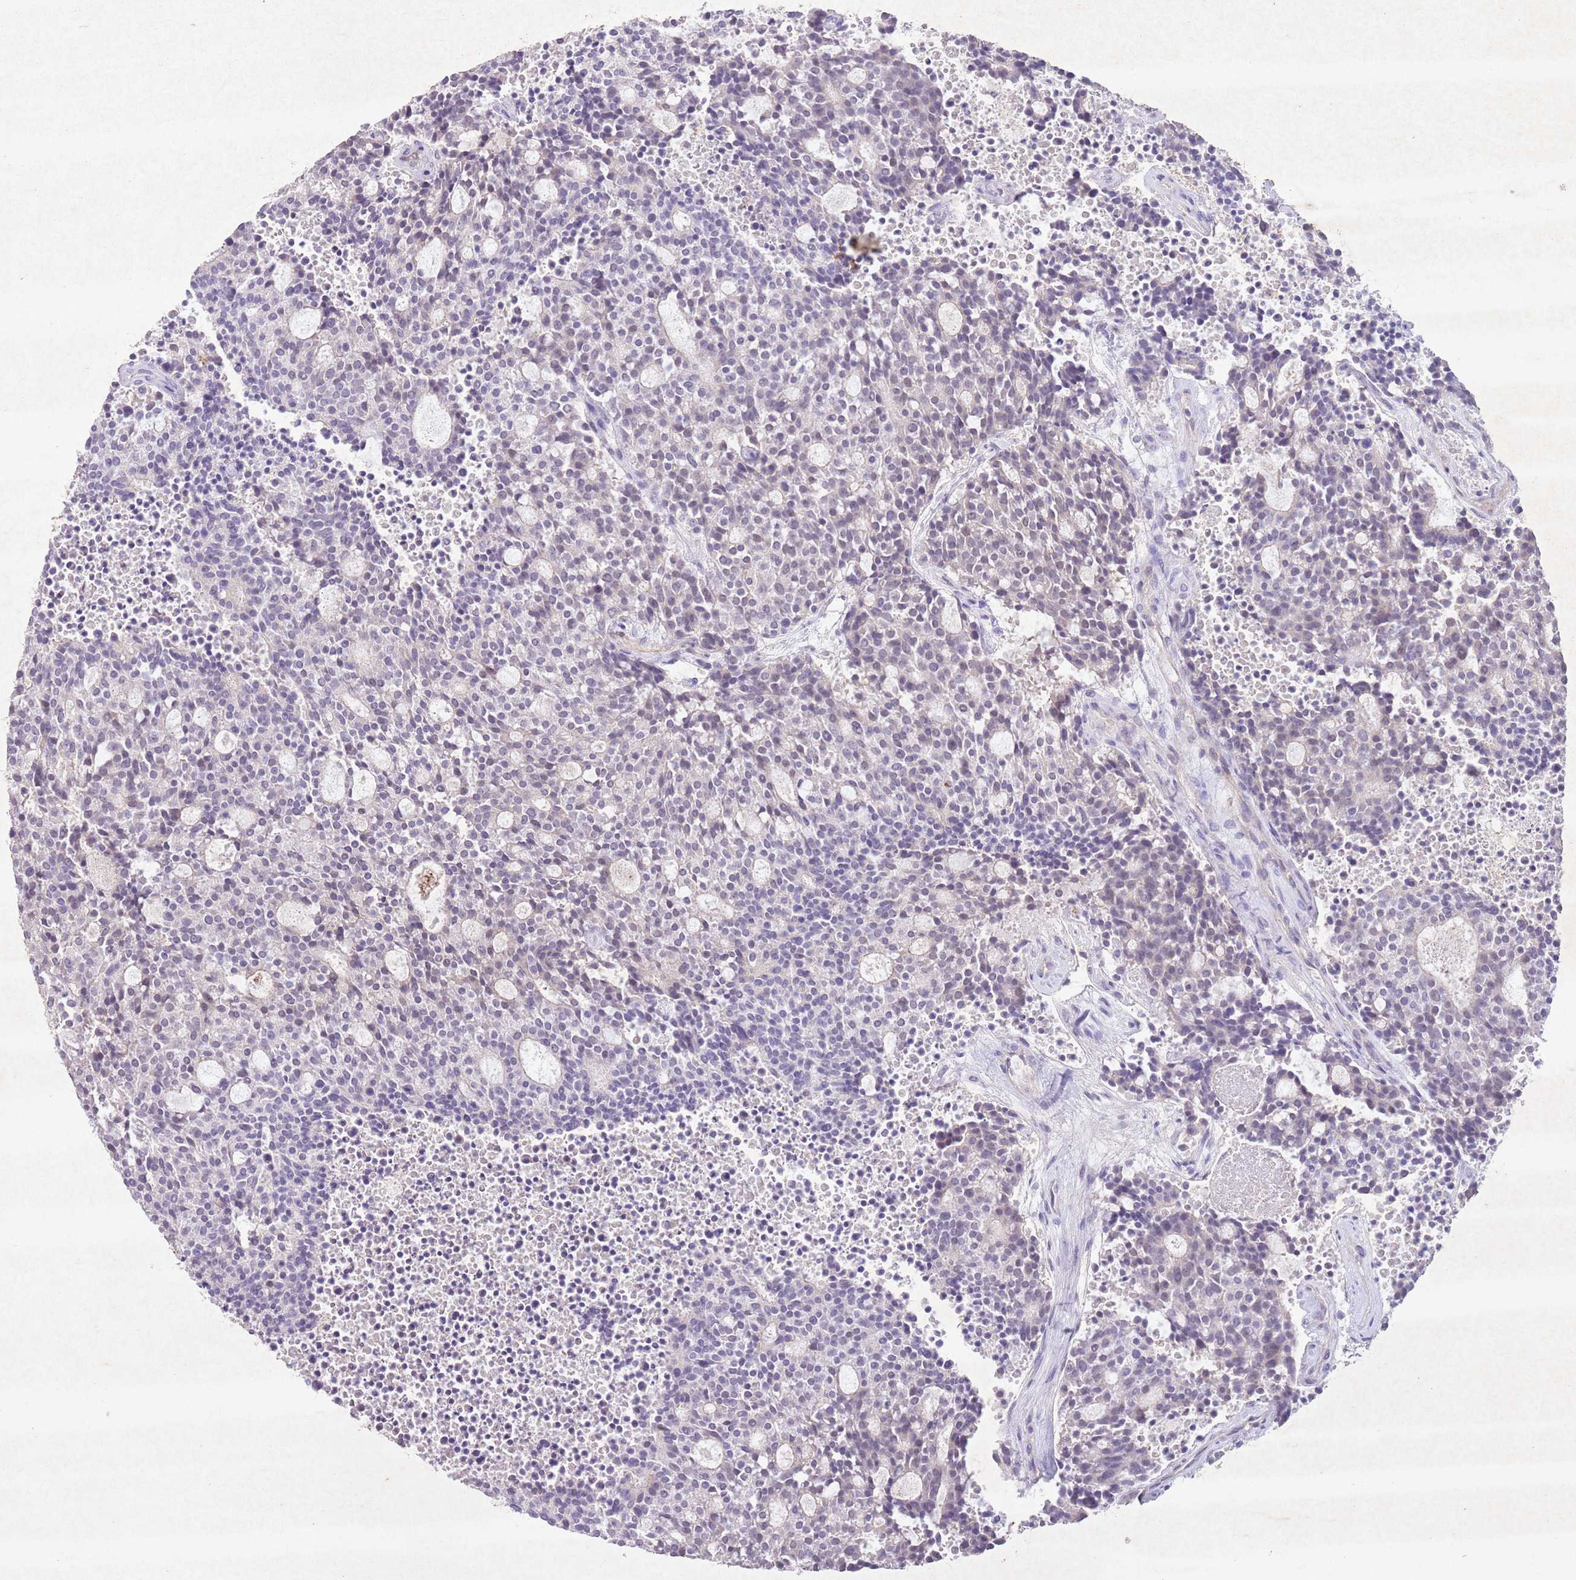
{"staining": {"intensity": "negative", "quantity": "none", "location": "none"}, "tissue": "carcinoid", "cell_type": "Tumor cells", "image_type": "cancer", "snomed": [{"axis": "morphology", "description": "Carcinoid, malignant, NOS"}, {"axis": "topography", "description": "Pancreas"}], "caption": "A micrograph of human carcinoid (malignant) is negative for staining in tumor cells. (DAB (3,3'-diaminobenzidine) immunohistochemistry (IHC) visualized using brightfield microscopy, high magnification).", "gene": "CCNI", "patient": {"sex": "female", "age": 54}}